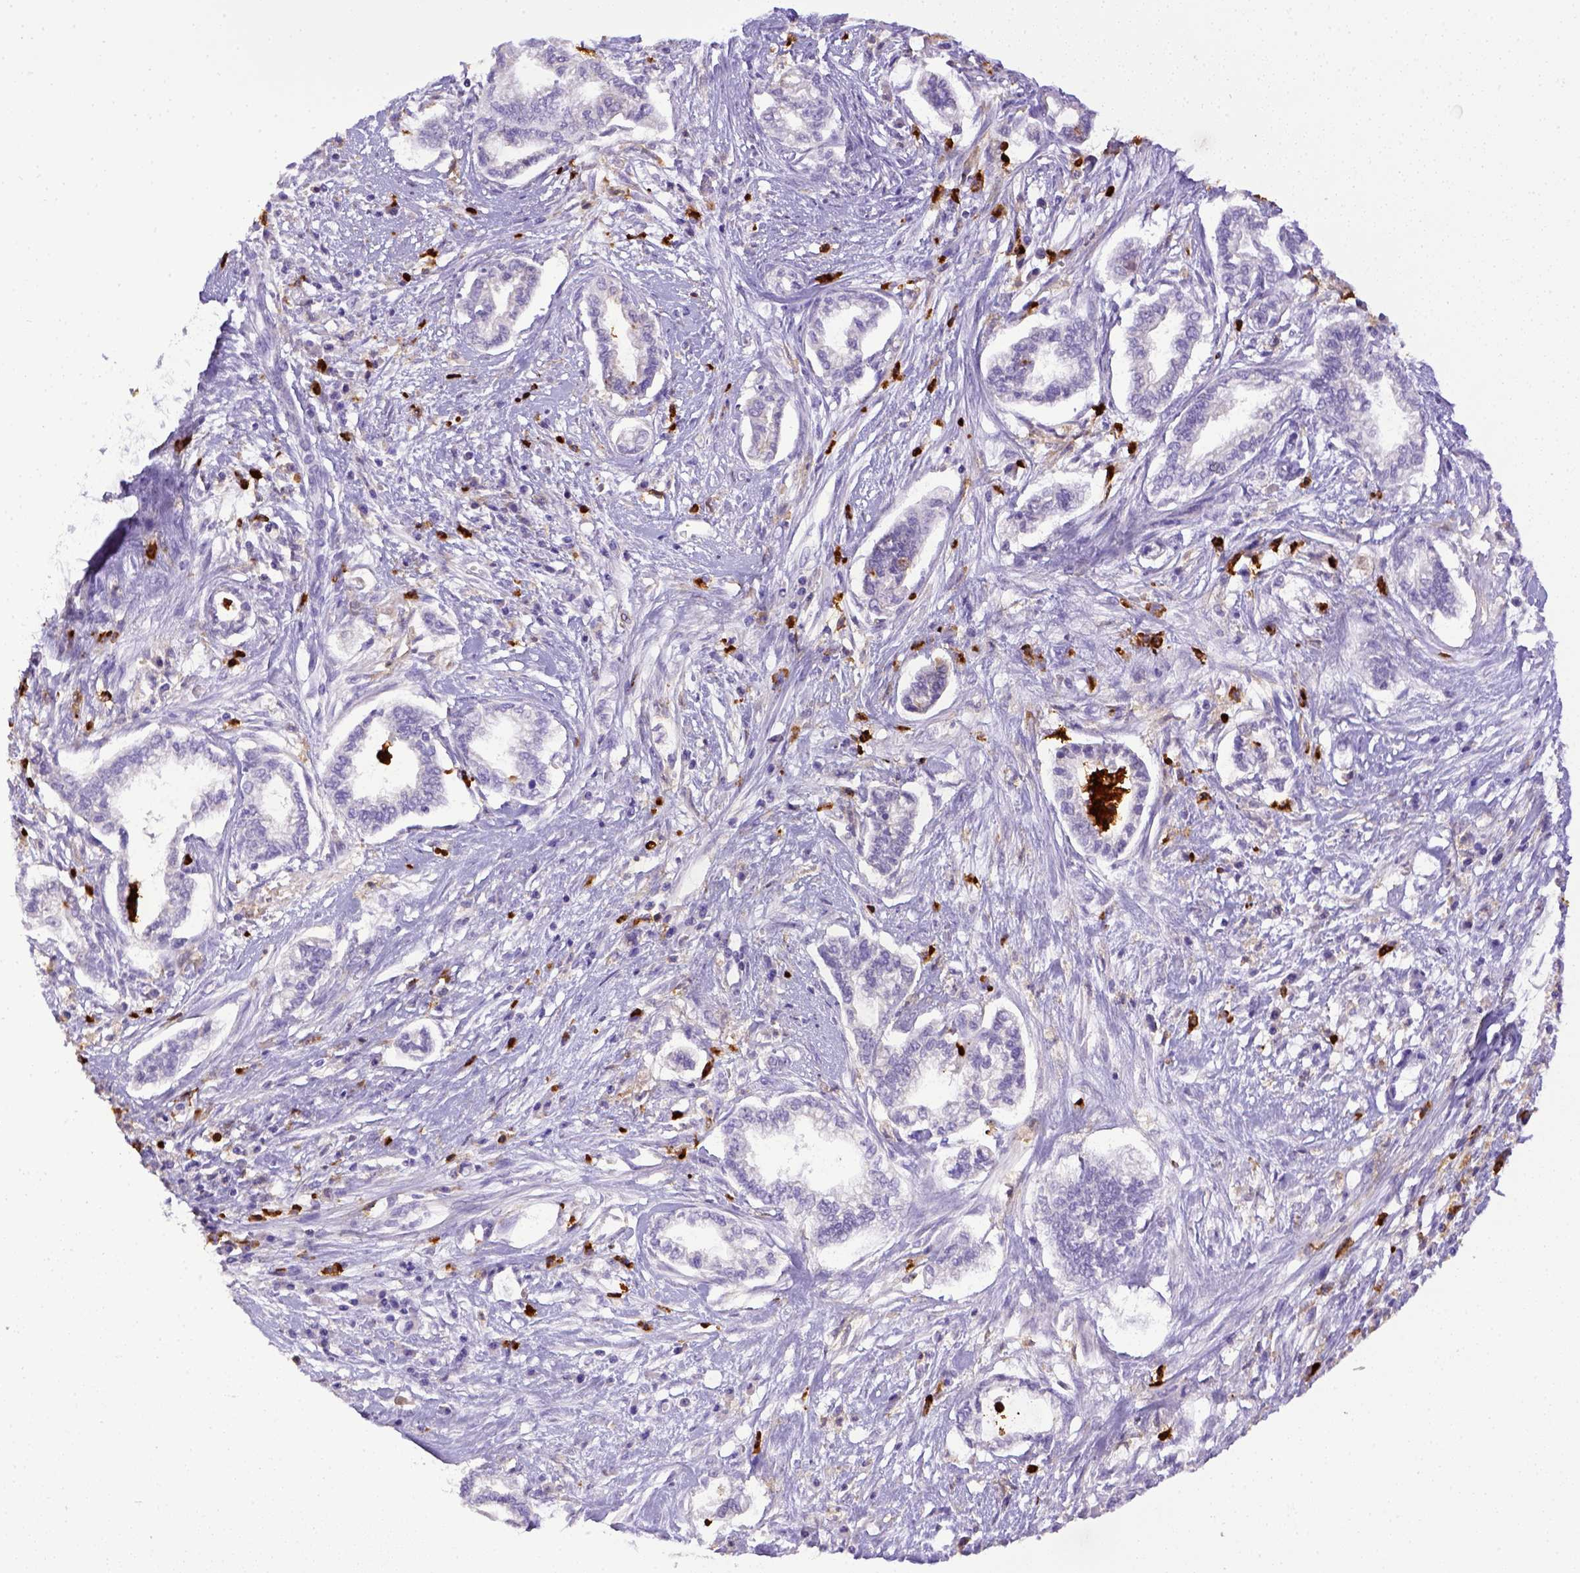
{"staining": {"intensity": "negative", "quantity": "none", "location": "none"}, "tissue": "cervical cancer", "cell_type": "Tumor cells", "image_type": "cancer", "snomed": [{"axis": "morphology", "description": "Adenocarcinoma, NOS"}, {"axis": "topography", "description": "Cervix"}], "caption": "The immunohistochemistry (IHC) histopathology image has no significant positivity in tumor cells of cervical cancer tissue.", "gene": "ITGAM", "patient": {"sex": "female", "age": 62}}